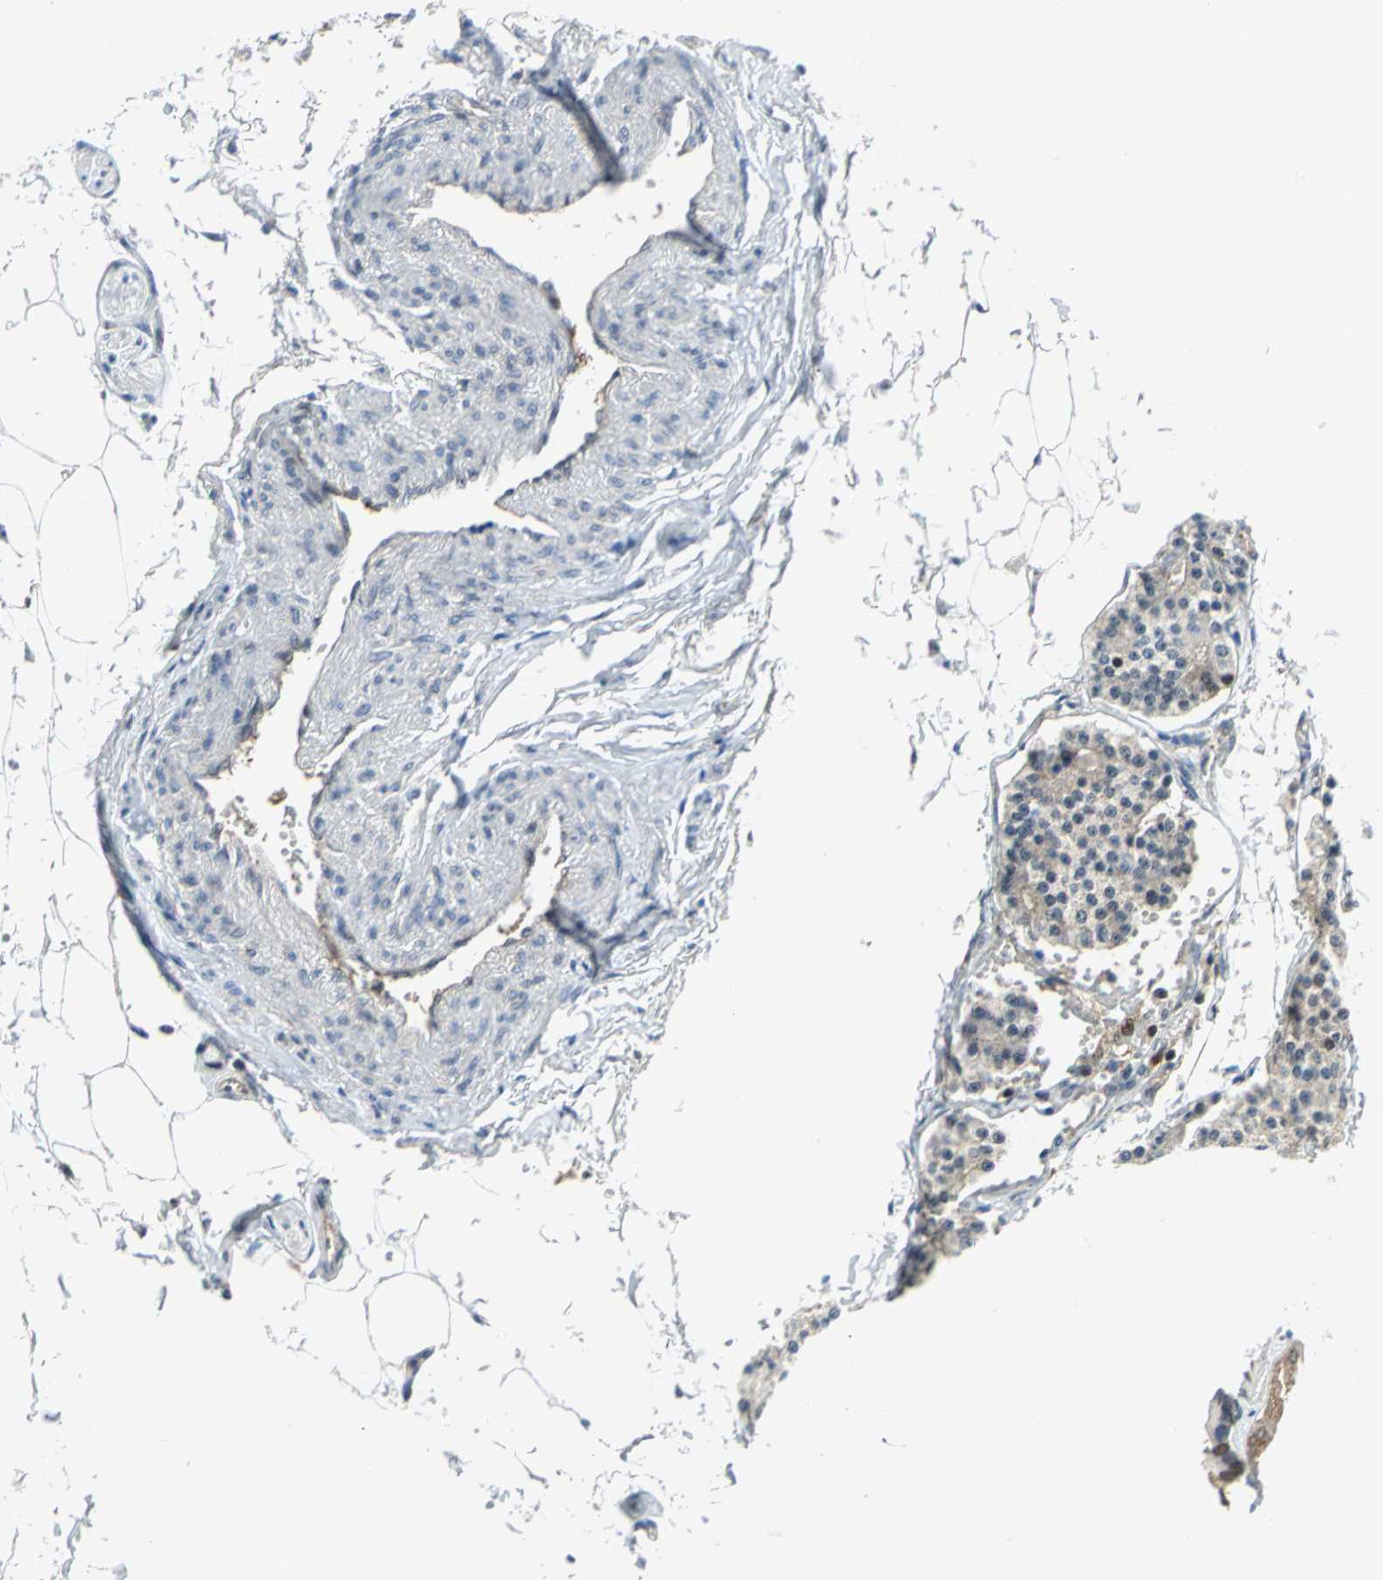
{"staining": {"intensity": "weak", "quantity": ">75%", "location": "cytoplasmic/membranous"}, "tissue": "carcinoid", "cell_type": "Tumor cells", "image_type": "cancer", "snomed": [{"axis": "morphology", "description": "Carcinoid, malignant, NOS"}, {"axis": "topography", "description": "Colon"}], "caption": "A histopathology image of human carcinoid stained for a protein shows weak cytoplasmic/membranous brown staining in tumor cells.", "gene": "PSMA4", "patient": {"sex": "female", "age": 61}}